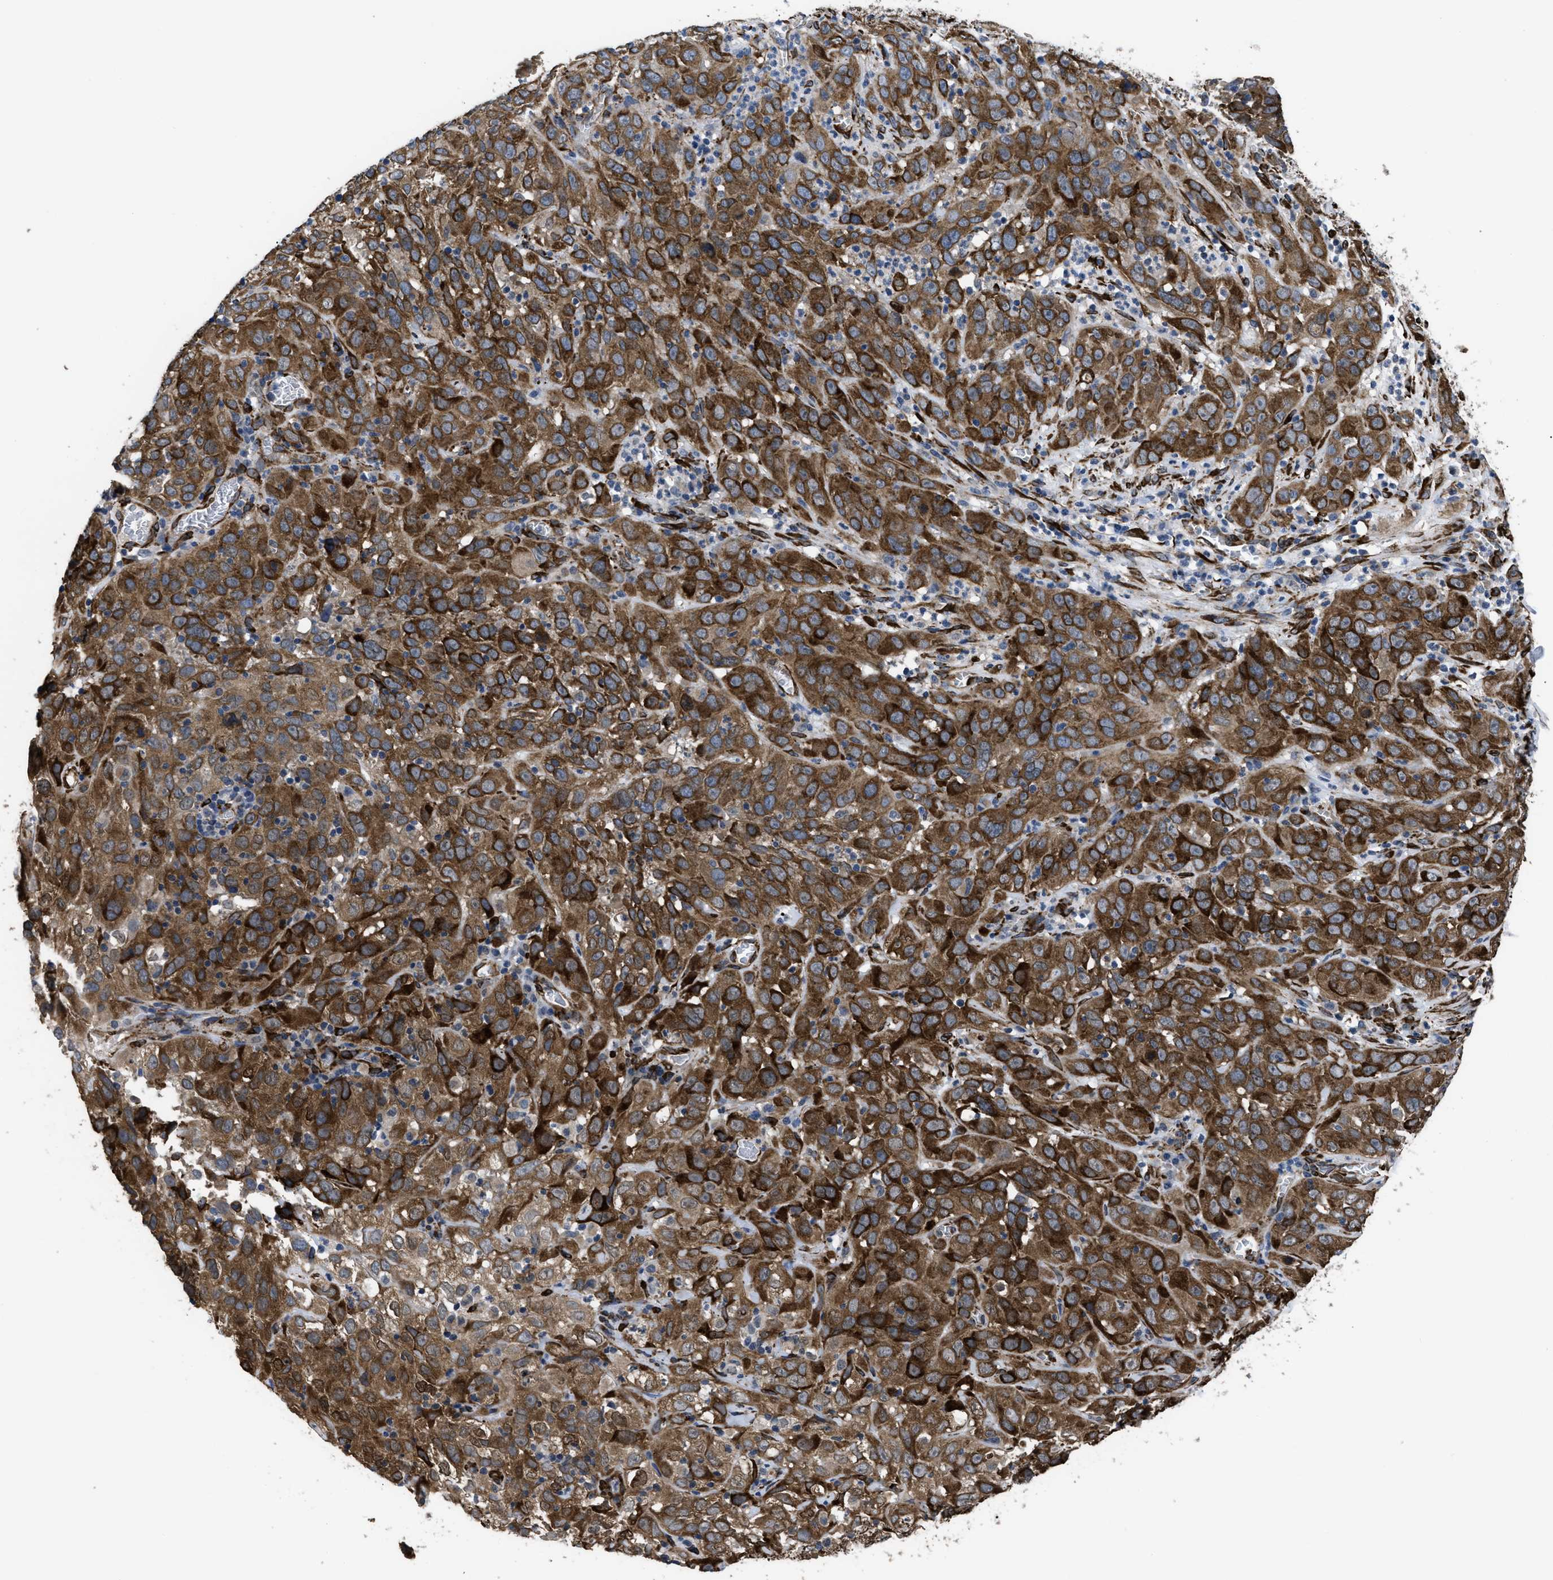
{"staining": {"intensity": "strong", "quantity": ">75%", "location": "cytoplasmic/membranous"}, "tissue": "cervical cancer", "cell_type": "Tumor cells", "image_type": "cancer", "snomed": [{"axis": "morphology", "description": "Squamous cell carcinoma, NOS"}, {"axis": "topography", "description": "Cervix"}], "caption": "Strong cytoplasmic/membranous expression is identified in about >75% of tumor cells in cervical cancer.", "gene": "SQLE", "patient": {"sex": "female", "age": 32}}